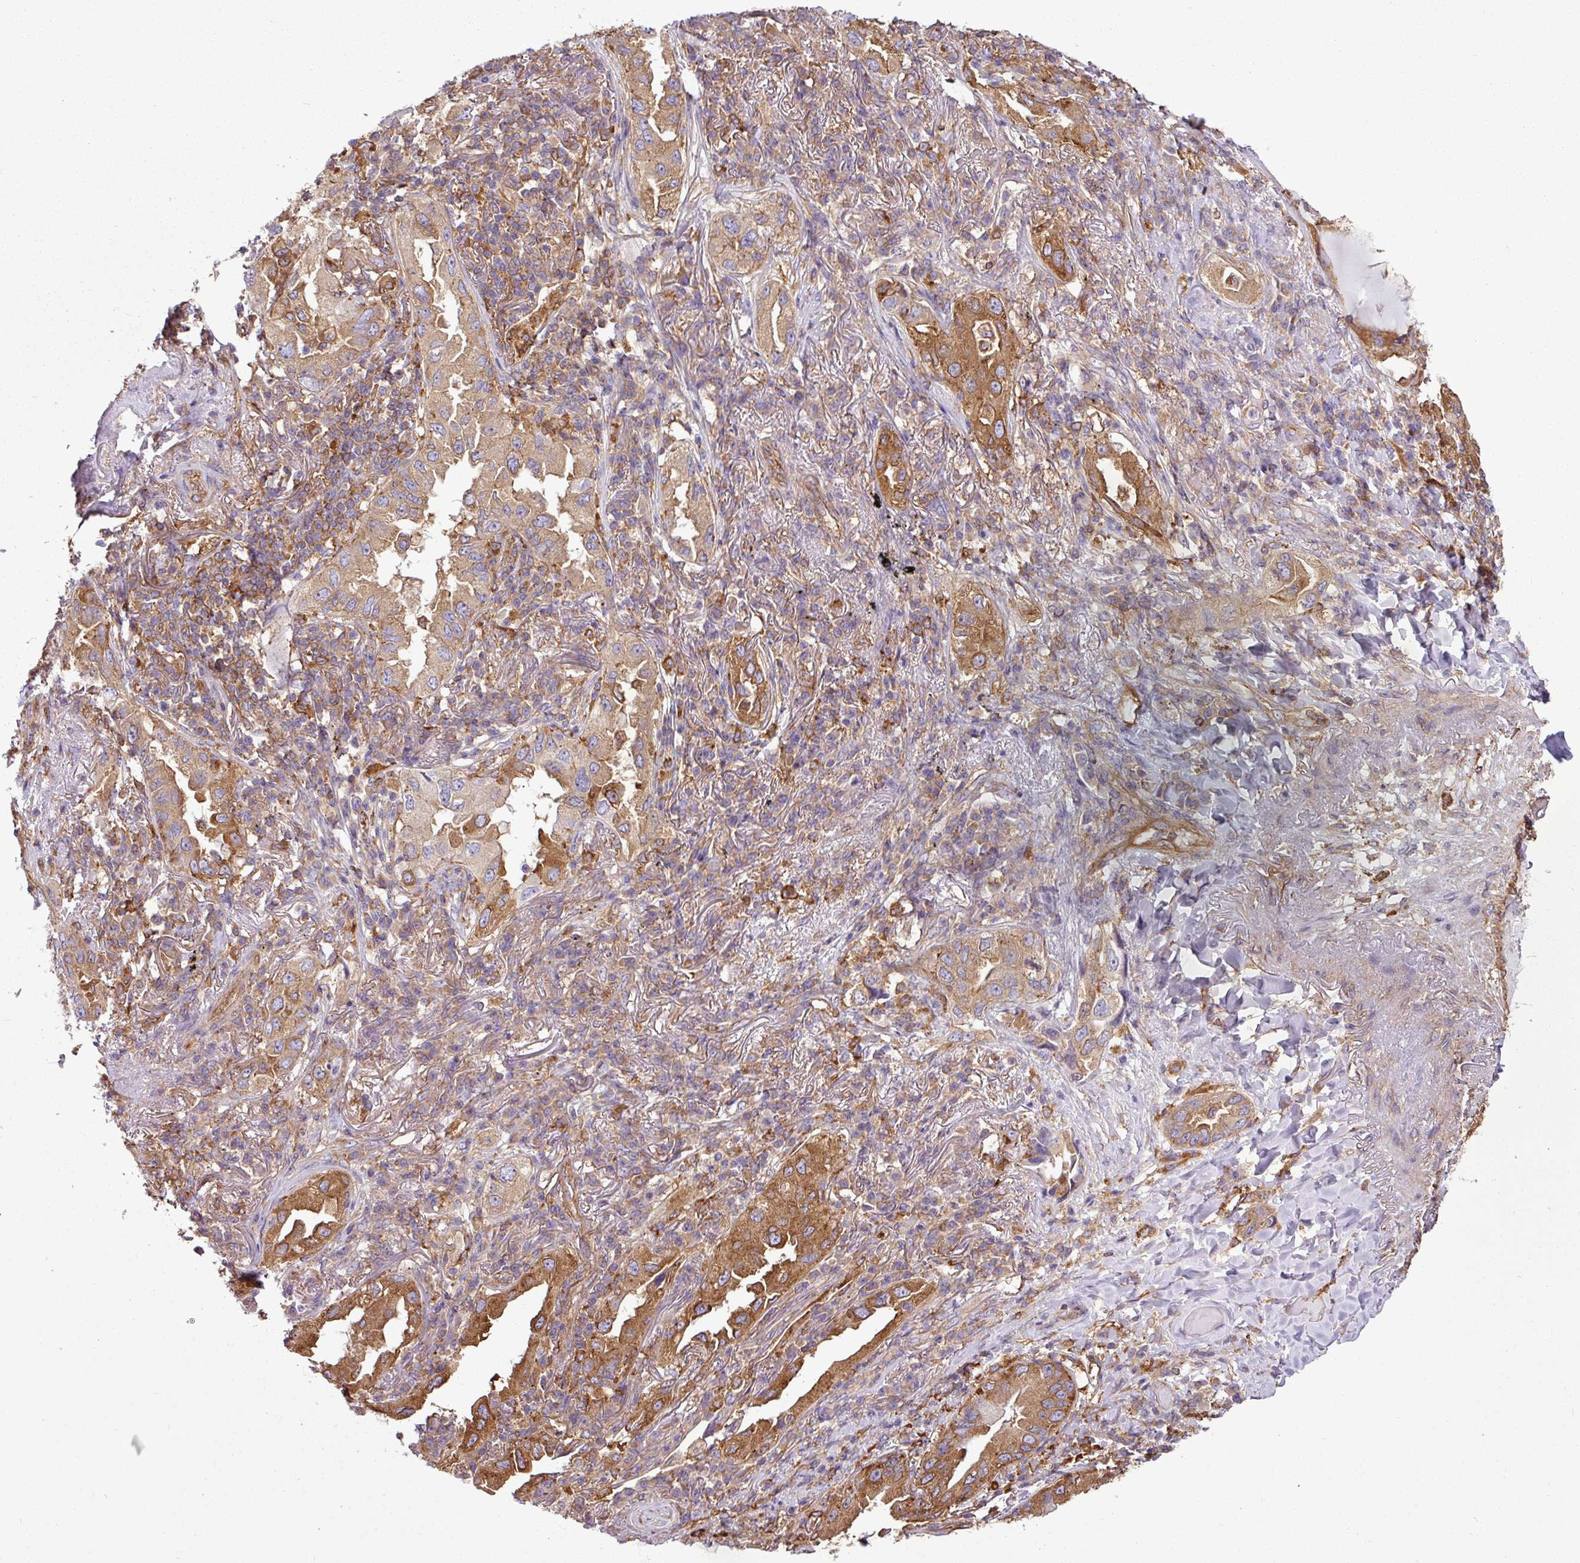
{"staining": {"intensity": "strong", "quantity": "25%-75%", "location": "cytoplasmic/membranous"}, "tissue": "lung cancer", "cell_type": "Tumor cells", "image_type": "cancer", "snomed": [{"axis": "morphology", "description": "Adenocarcinoma, NOS"}, {"axis": "topography", "description": "Lung"}], "caption": "High-magnification brightfield microscopy of lung cancer stained with DAB (3,3'-diaminobenzidine) (brown) and counterstained with hematoxylin (blue). tumor cells exhibit strong cytoplasmic/membranous staining is identified in about25%-75% of cells. (IHC, brightfield microscopy, high magnification).", "gene": "PACSIN2", "patient": {"sex": "female", "age": 69}}